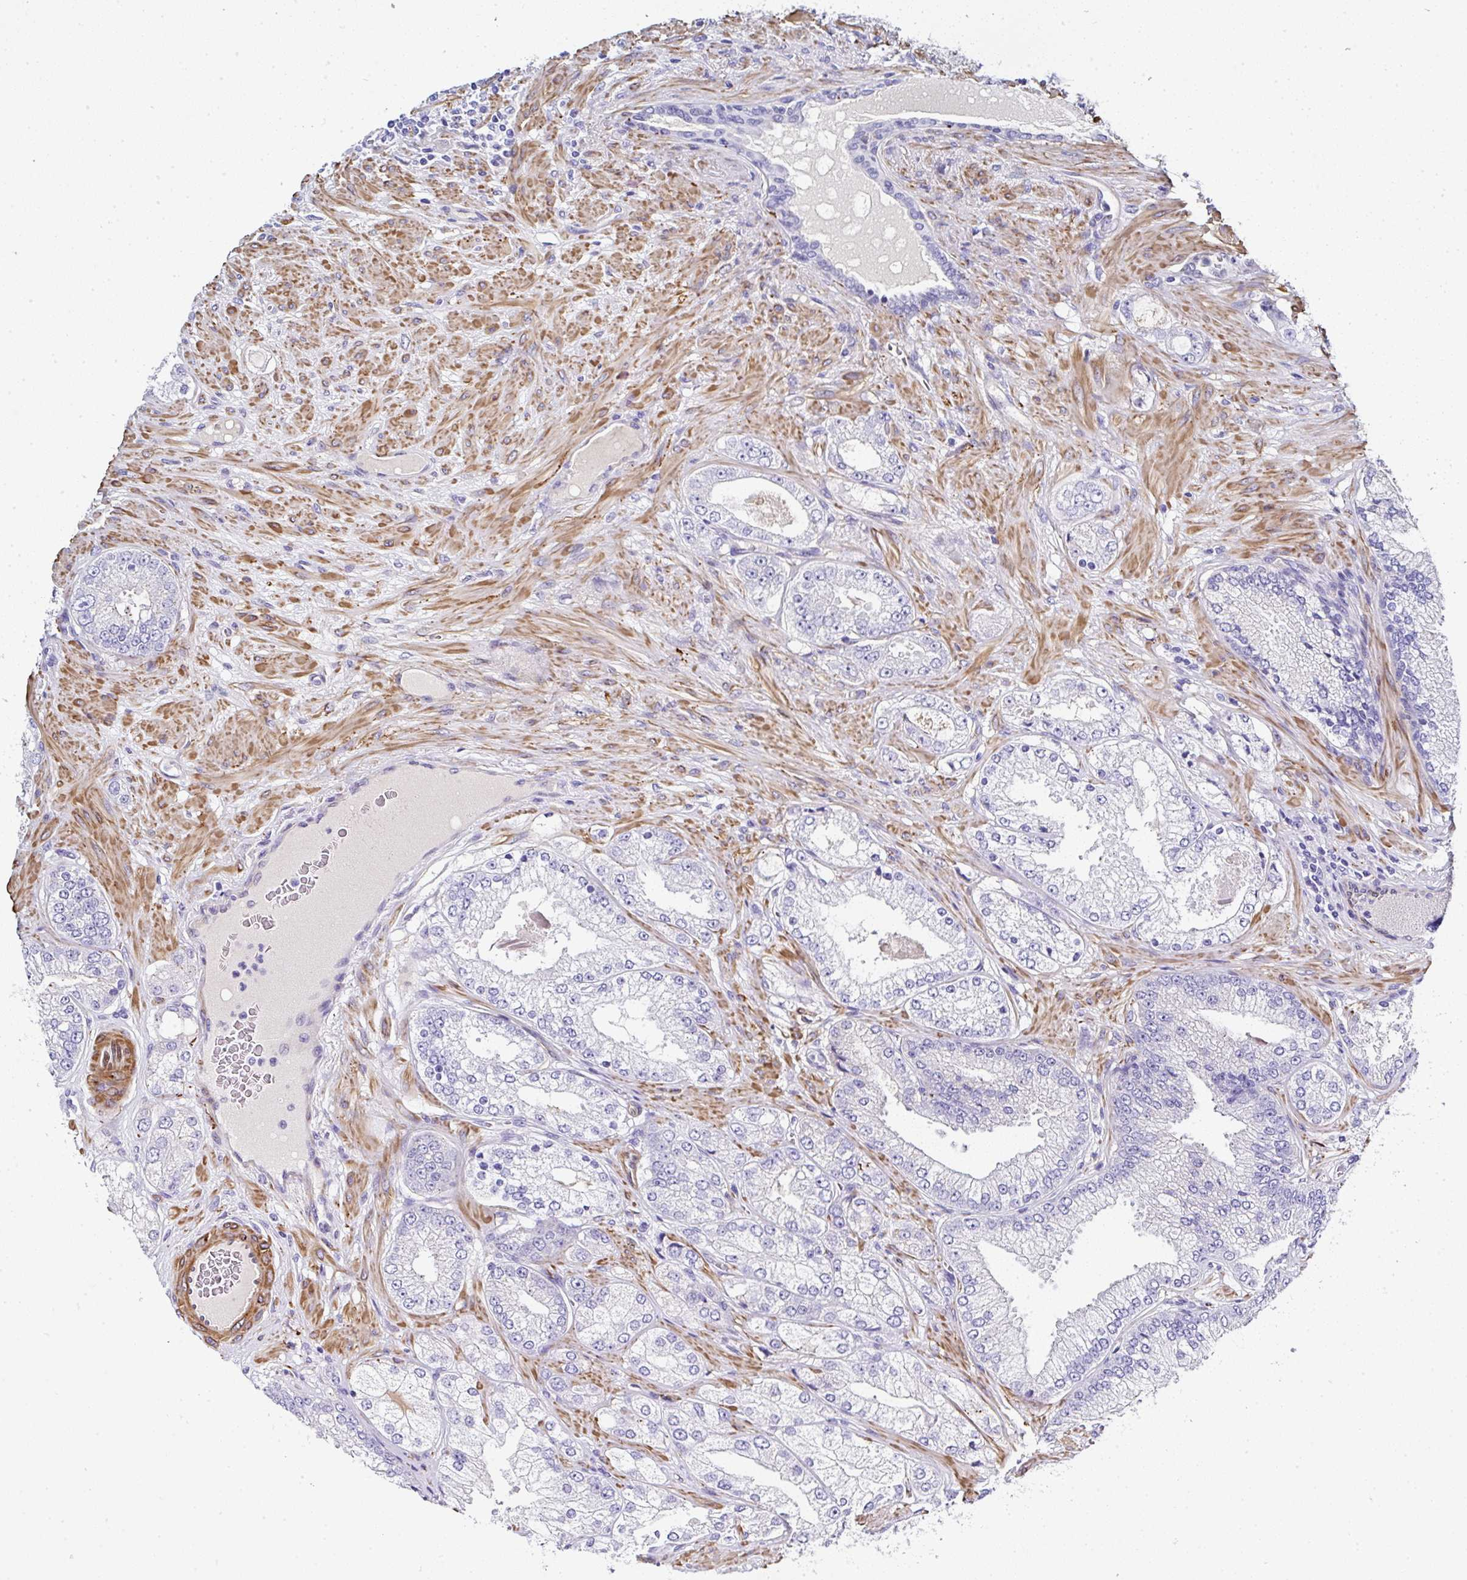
{"staining": {"intensity": "negative", "quantity": "none", "location": "none"}, "tissue": "prostate cancer", "cell_type": "Tumor cells", "image_type": "cancer", "snomed": [{"axis": "morphology", "description": "Normal tissue, NOS"}, {"axis": "morphology", "description": "Adenocarcinoma, High grade"}, {"axis": "topography", "description": "Prostate"}, {"axis": "topography", "description": "Peripheral nerve tissue"}], "caption": "There is no significant positivity in tumor cells of adenocarcinoma (high-grade) (prostate).", "gene": "PPFIA4", "patient": {"sex": "male", "age": 68}}